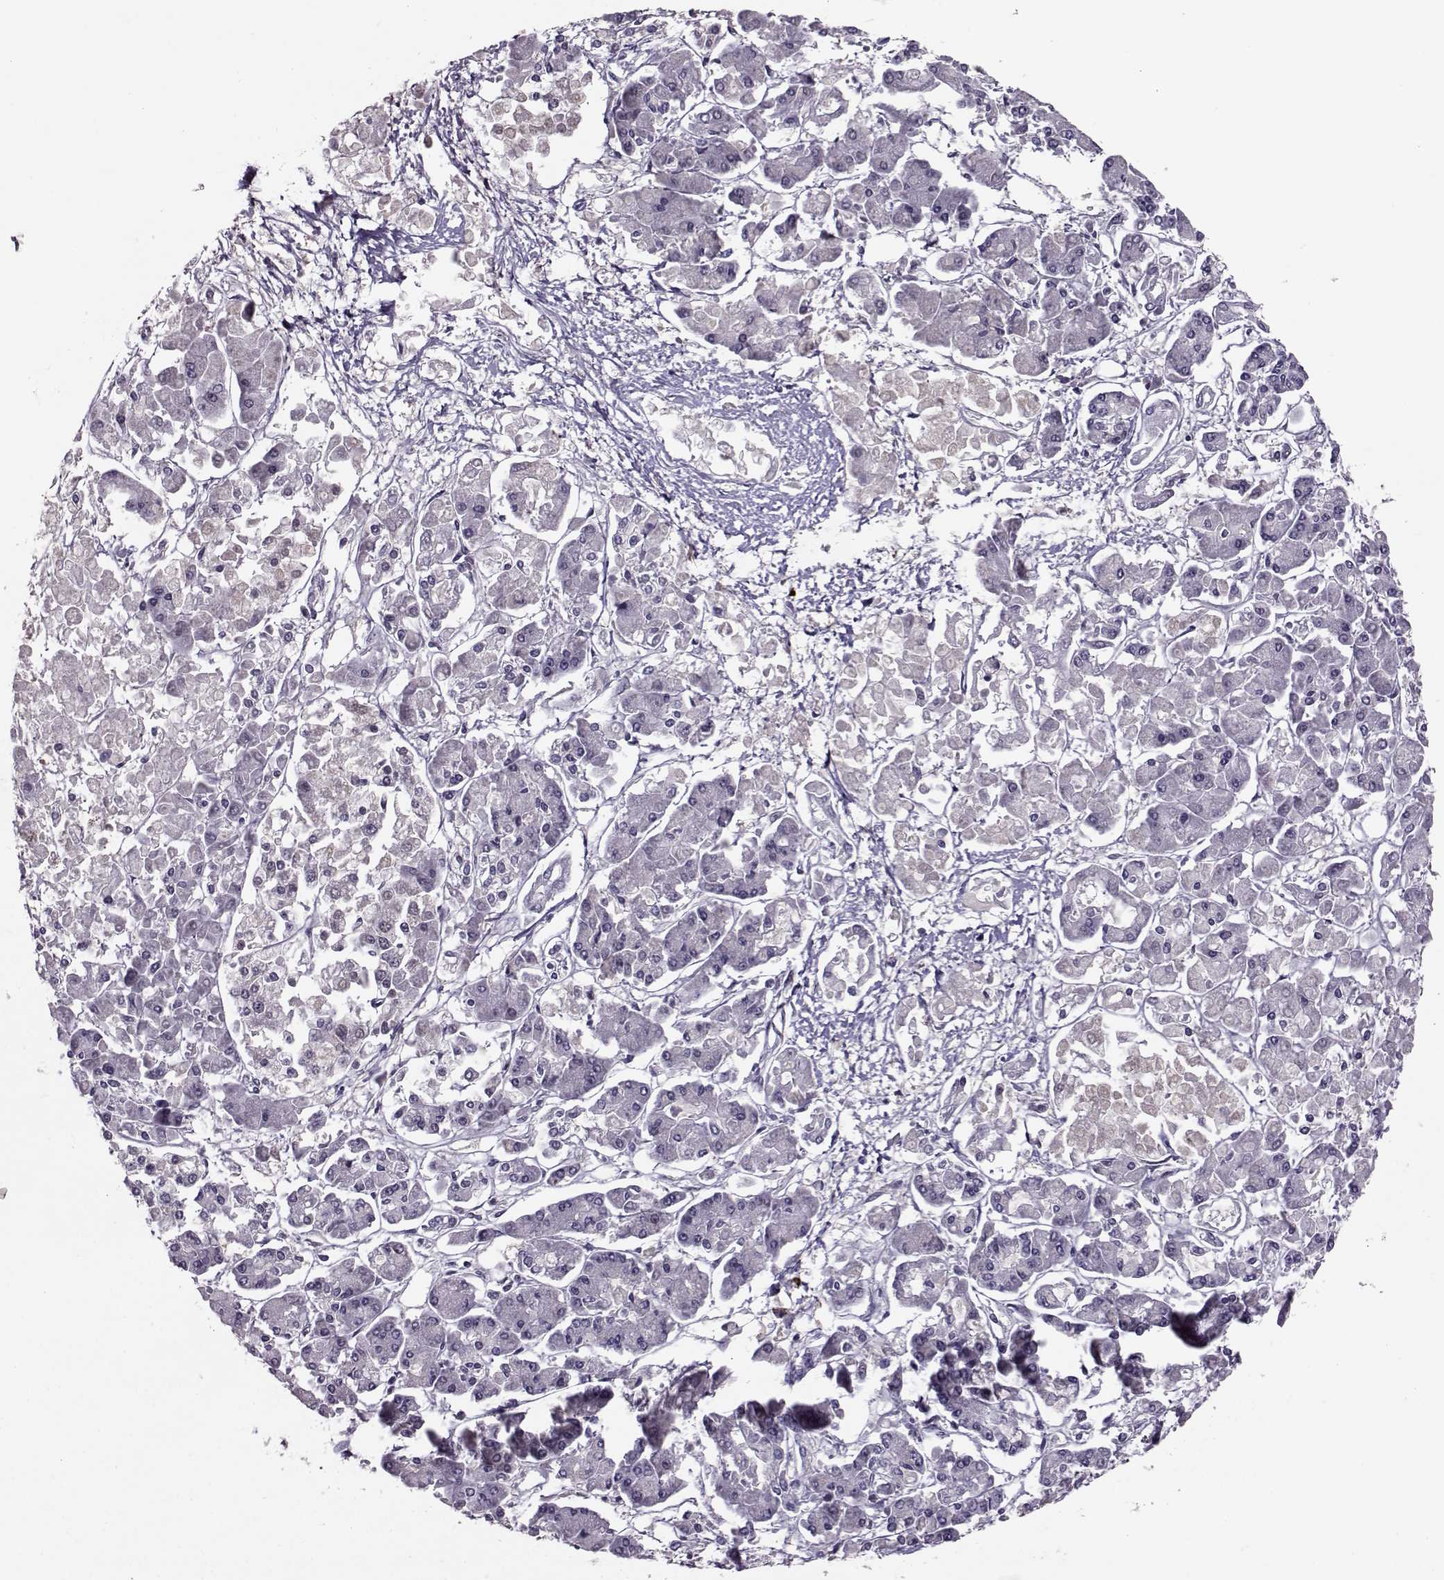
{"staining": {"intensity": "negative", "quantity": "none", "location": "none"}, "tissue": "pancreatic cancer", "cell_type": "Tumor cells", "image_type": "cancer", "snomed": [{"axis": "morphology", "description": "Adenocarcinoma, NOS"}, {"axis": "topography", "description": "Pancreas"}], "caption": "Tumor cells are negative for protein expression in human pancreatic cancer (adenocarcinoma).", "gene": "CDK4", "patient": {"sex": "male", "age": 85}}